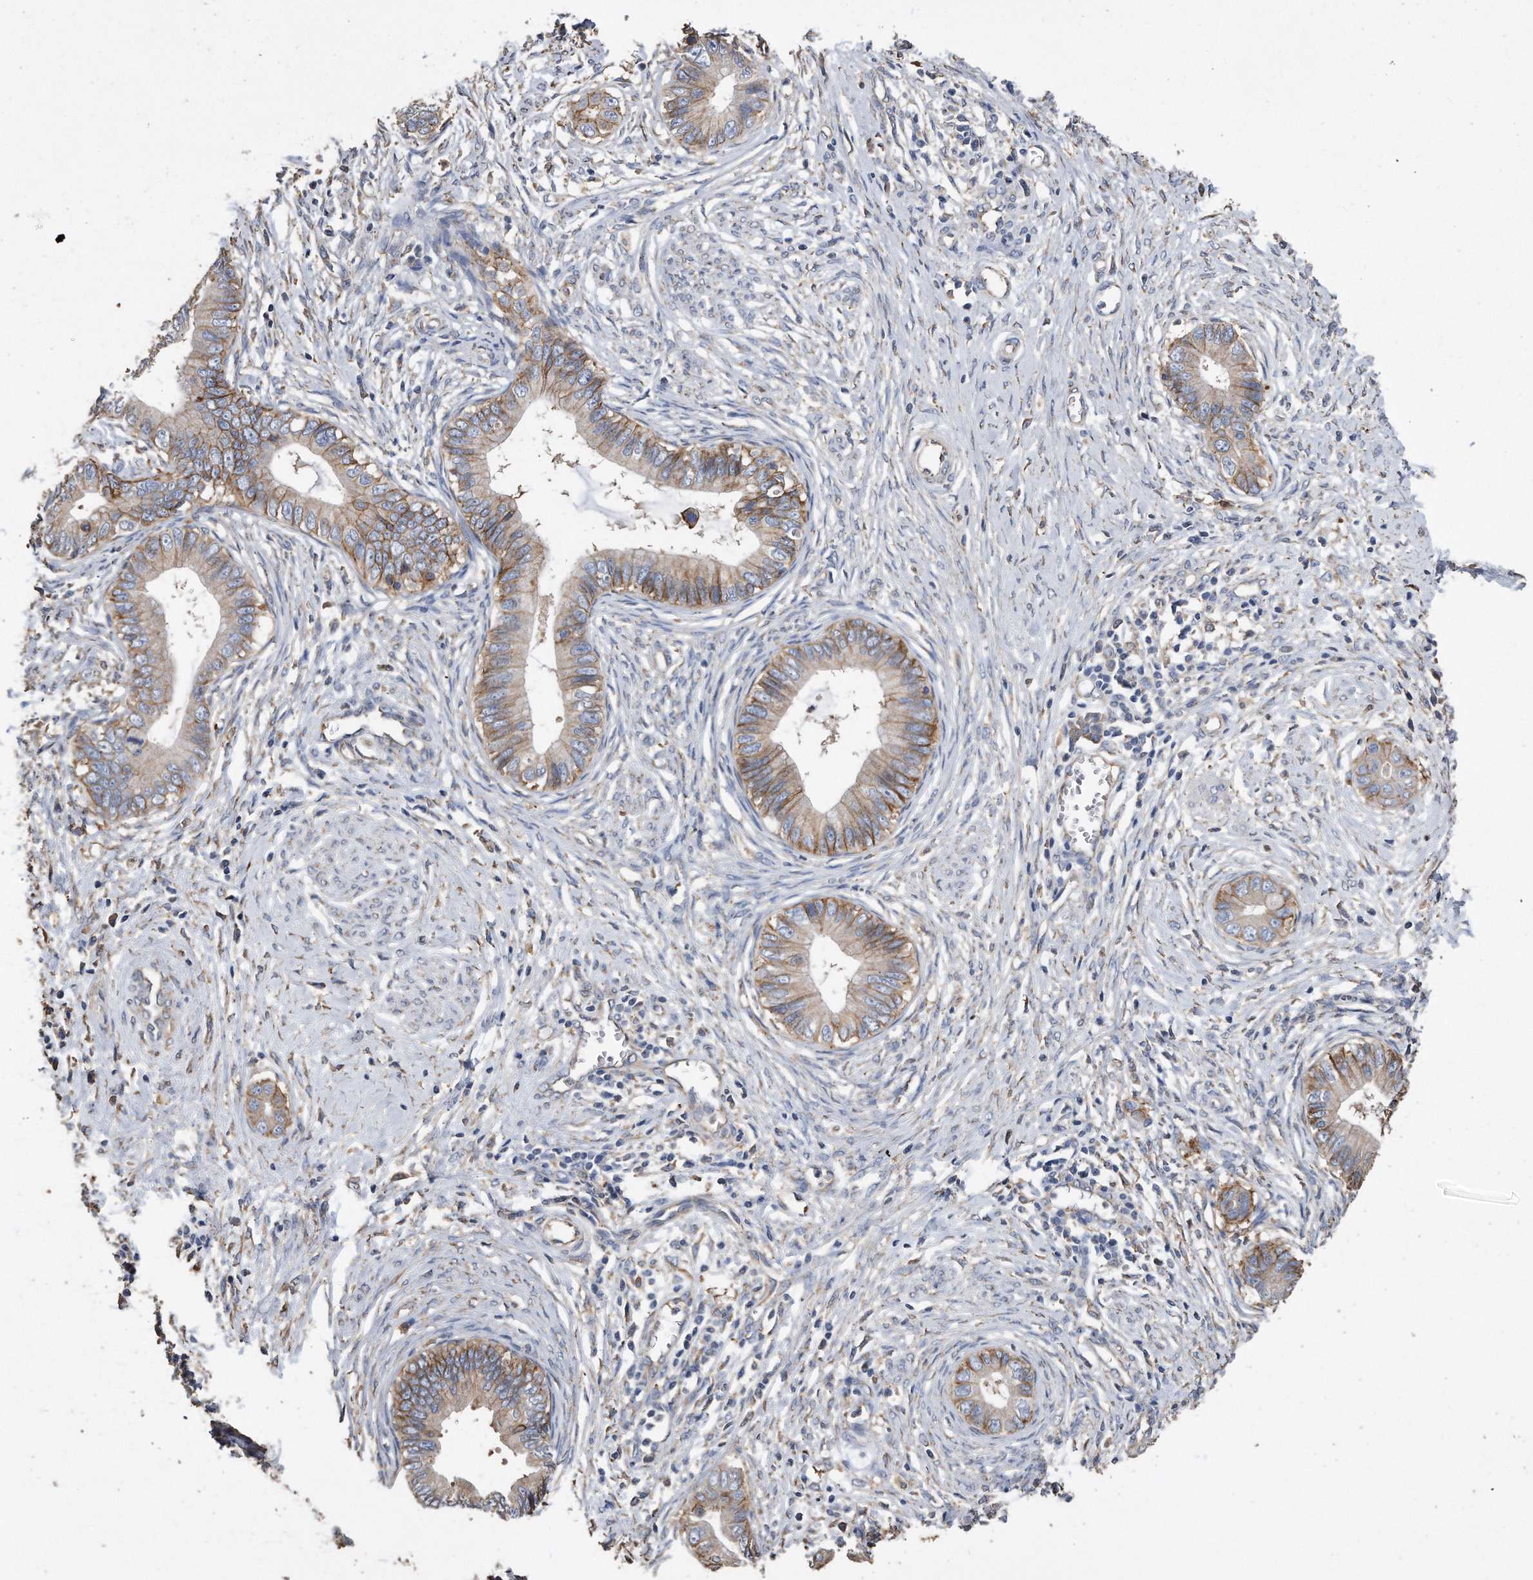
{"staining": {"intensity": "moderate", "quantity": ">75%", "location": "cytoplasmic/membranous"}, "tissue": "cervical cancer", "cell_type": "Tumor cells", "image_type": "cancer", "snomed": [{"axis": "morphology", "description": "Adenocarcinoma, NOS"}, {"axis": "topography", "description": "Cervix"}], "caption": "Protein expression analysis of human cervical cancer reveals moderate cytoplasmic/membranous expression in about >75% of tumor cells.", "gene": "CDCP1", "patient": {"sex": "female", "age": 44}}